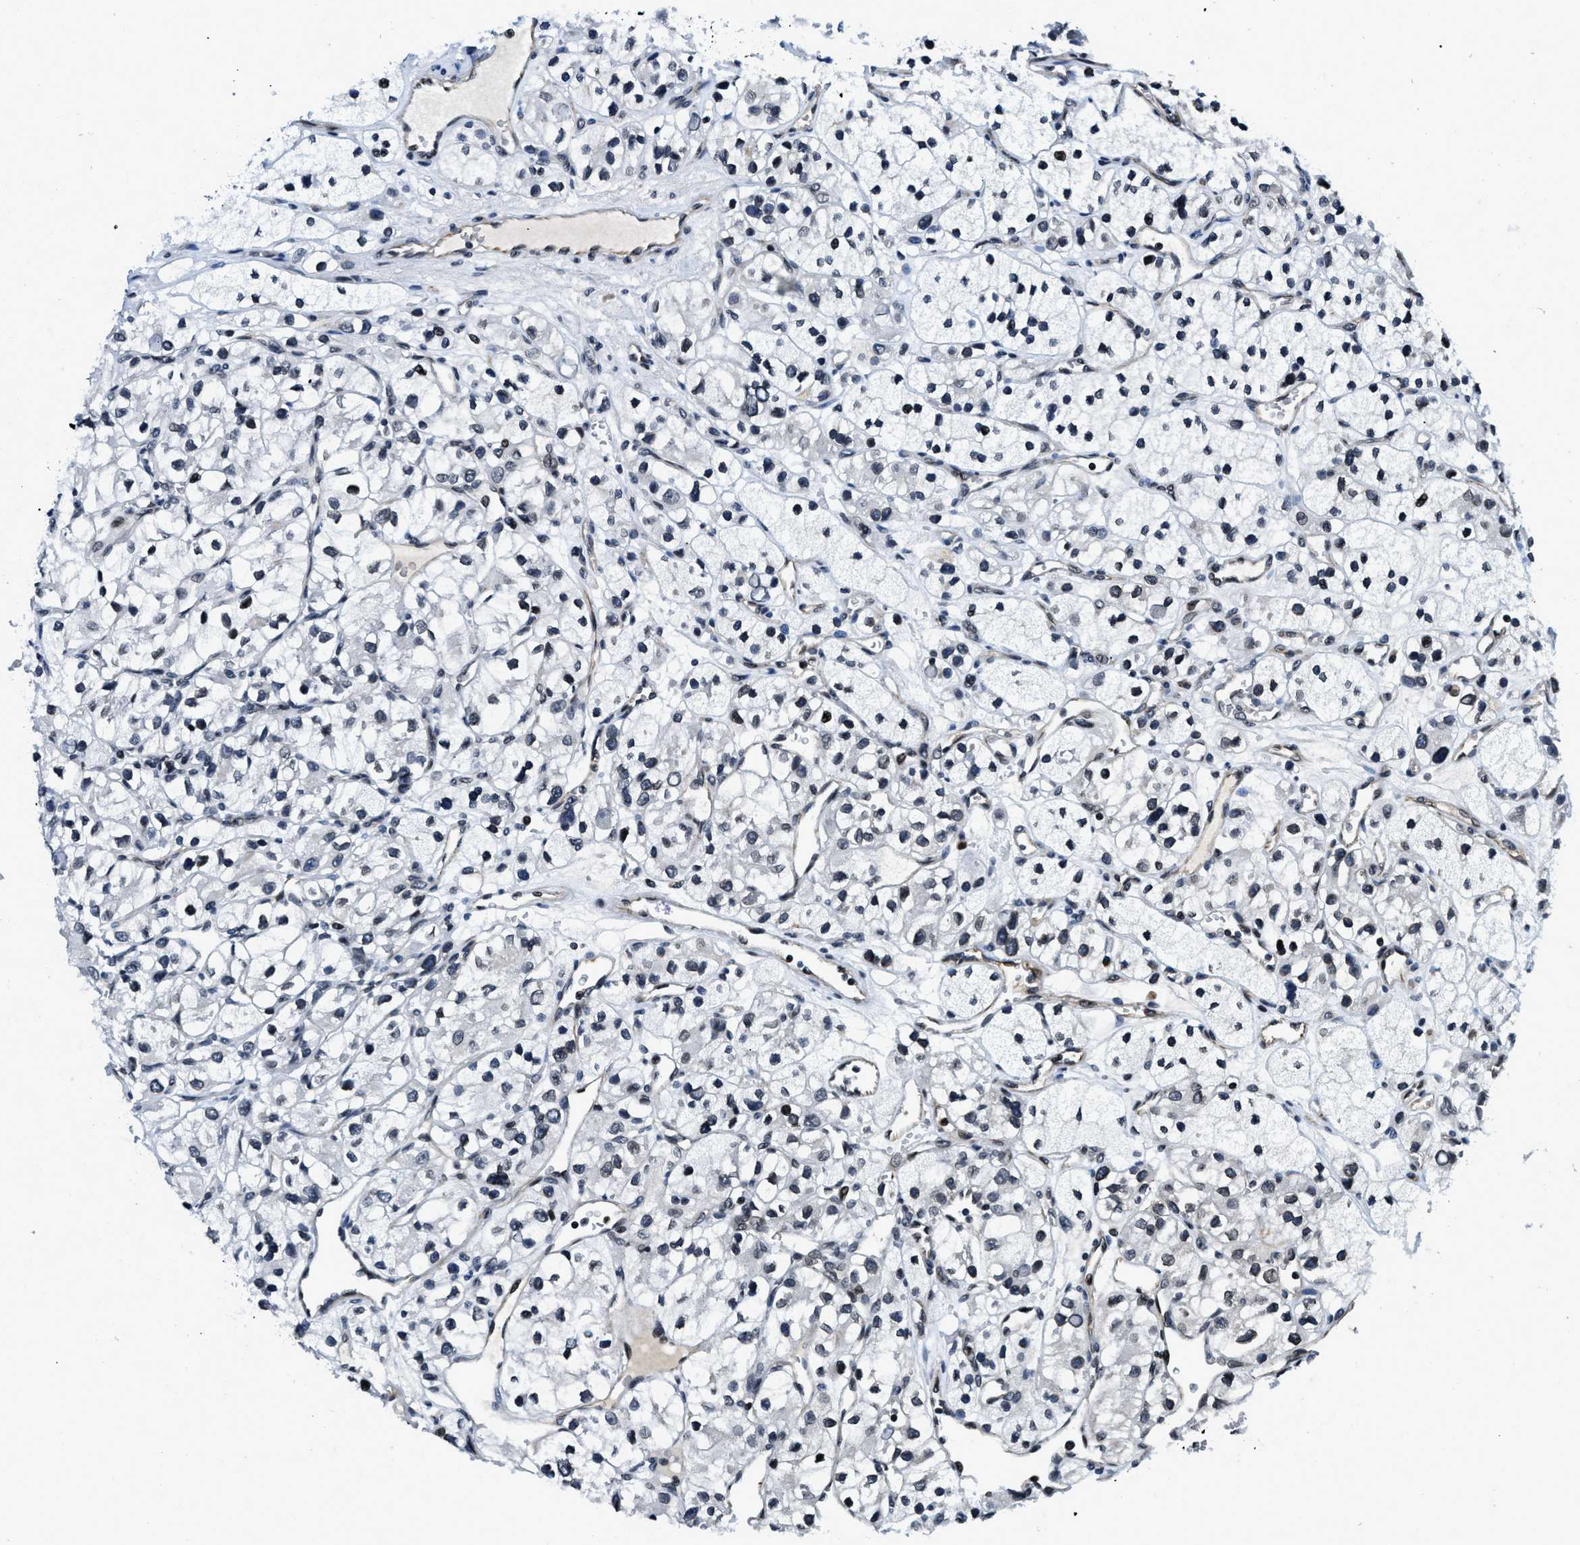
{"staining": {"intensity": "moderate", "quantity": ">75%", "location": "nuclear"}, "tissue": "renal cancer", "cell_type": "Tumor cells", "image_type": "cancer", "snomed": [{"axis": "morphology", "description": "Adenocarcinoma, NOS"}, {"axis": "topography", "description": "Kidney"}], "caption": "Renal cancer (adenocarcinoma) stained with DAB IHC exhibits medium levels of moderate nuclear expression in approximately >75% of tumor cells.", "gene": "ZC3HC1", "patient": {"sex": "female", "age": 57}}